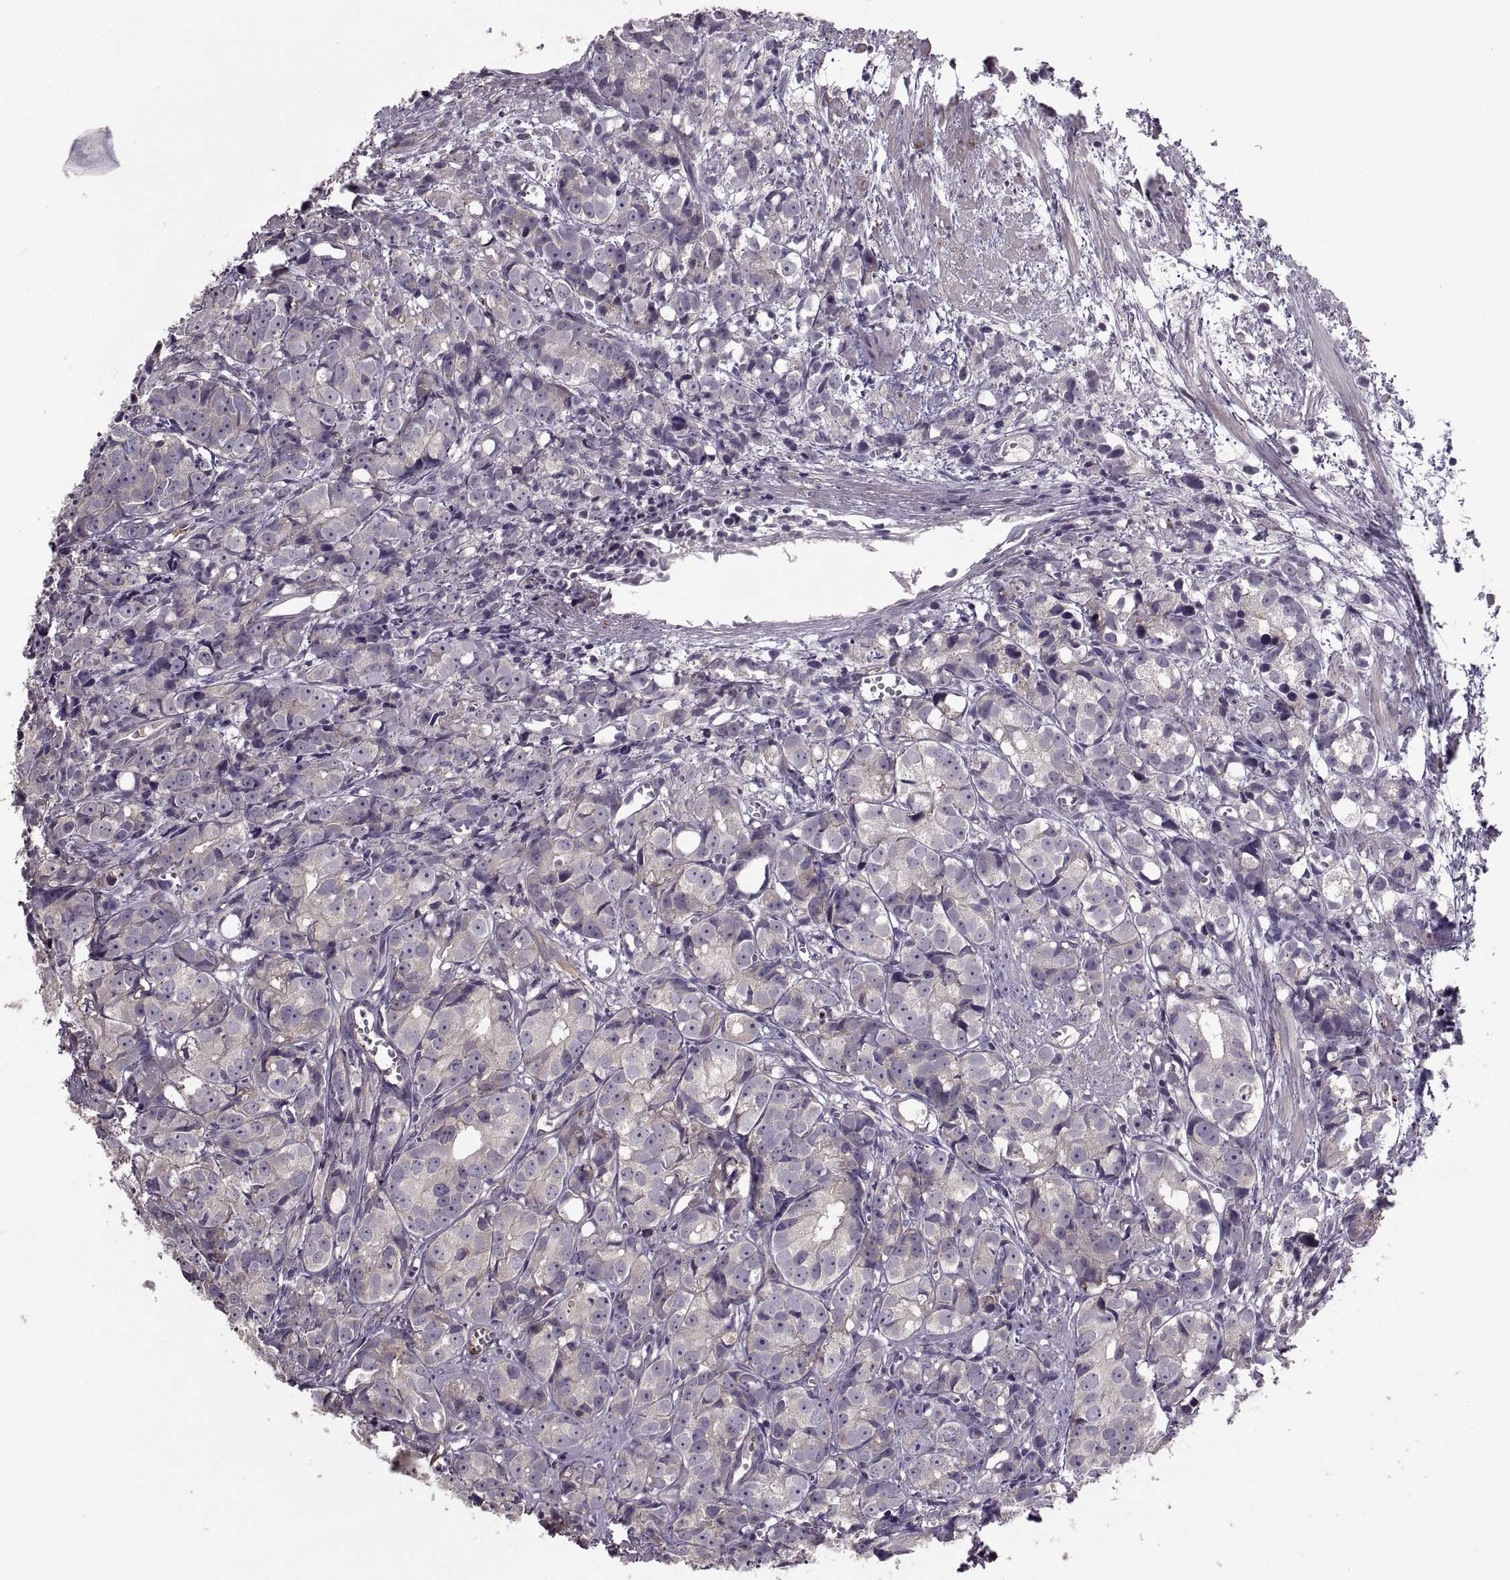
{"staining": {"intensity": "negative", "quantity": "none", "location": "none"}, "tissue": "prostate cancer", "cell_type": "Tumor cells", "image_type": "cancer", "snomed": [{"axis": "morphology", "description": "Adenocarcinoma, High grade"}, {"axis": "topography", "description": "Prostate"}], "caption": "An IHC photomicrograph of prostate cancer (adenocarcinoma (high-grade)) is shown. There is no staining in tumor cells of prostate cancer (adenocarcinoma (high-grade)).", "gene": "NMNAT2", "patient": {"sex": "male", "age": 77}}